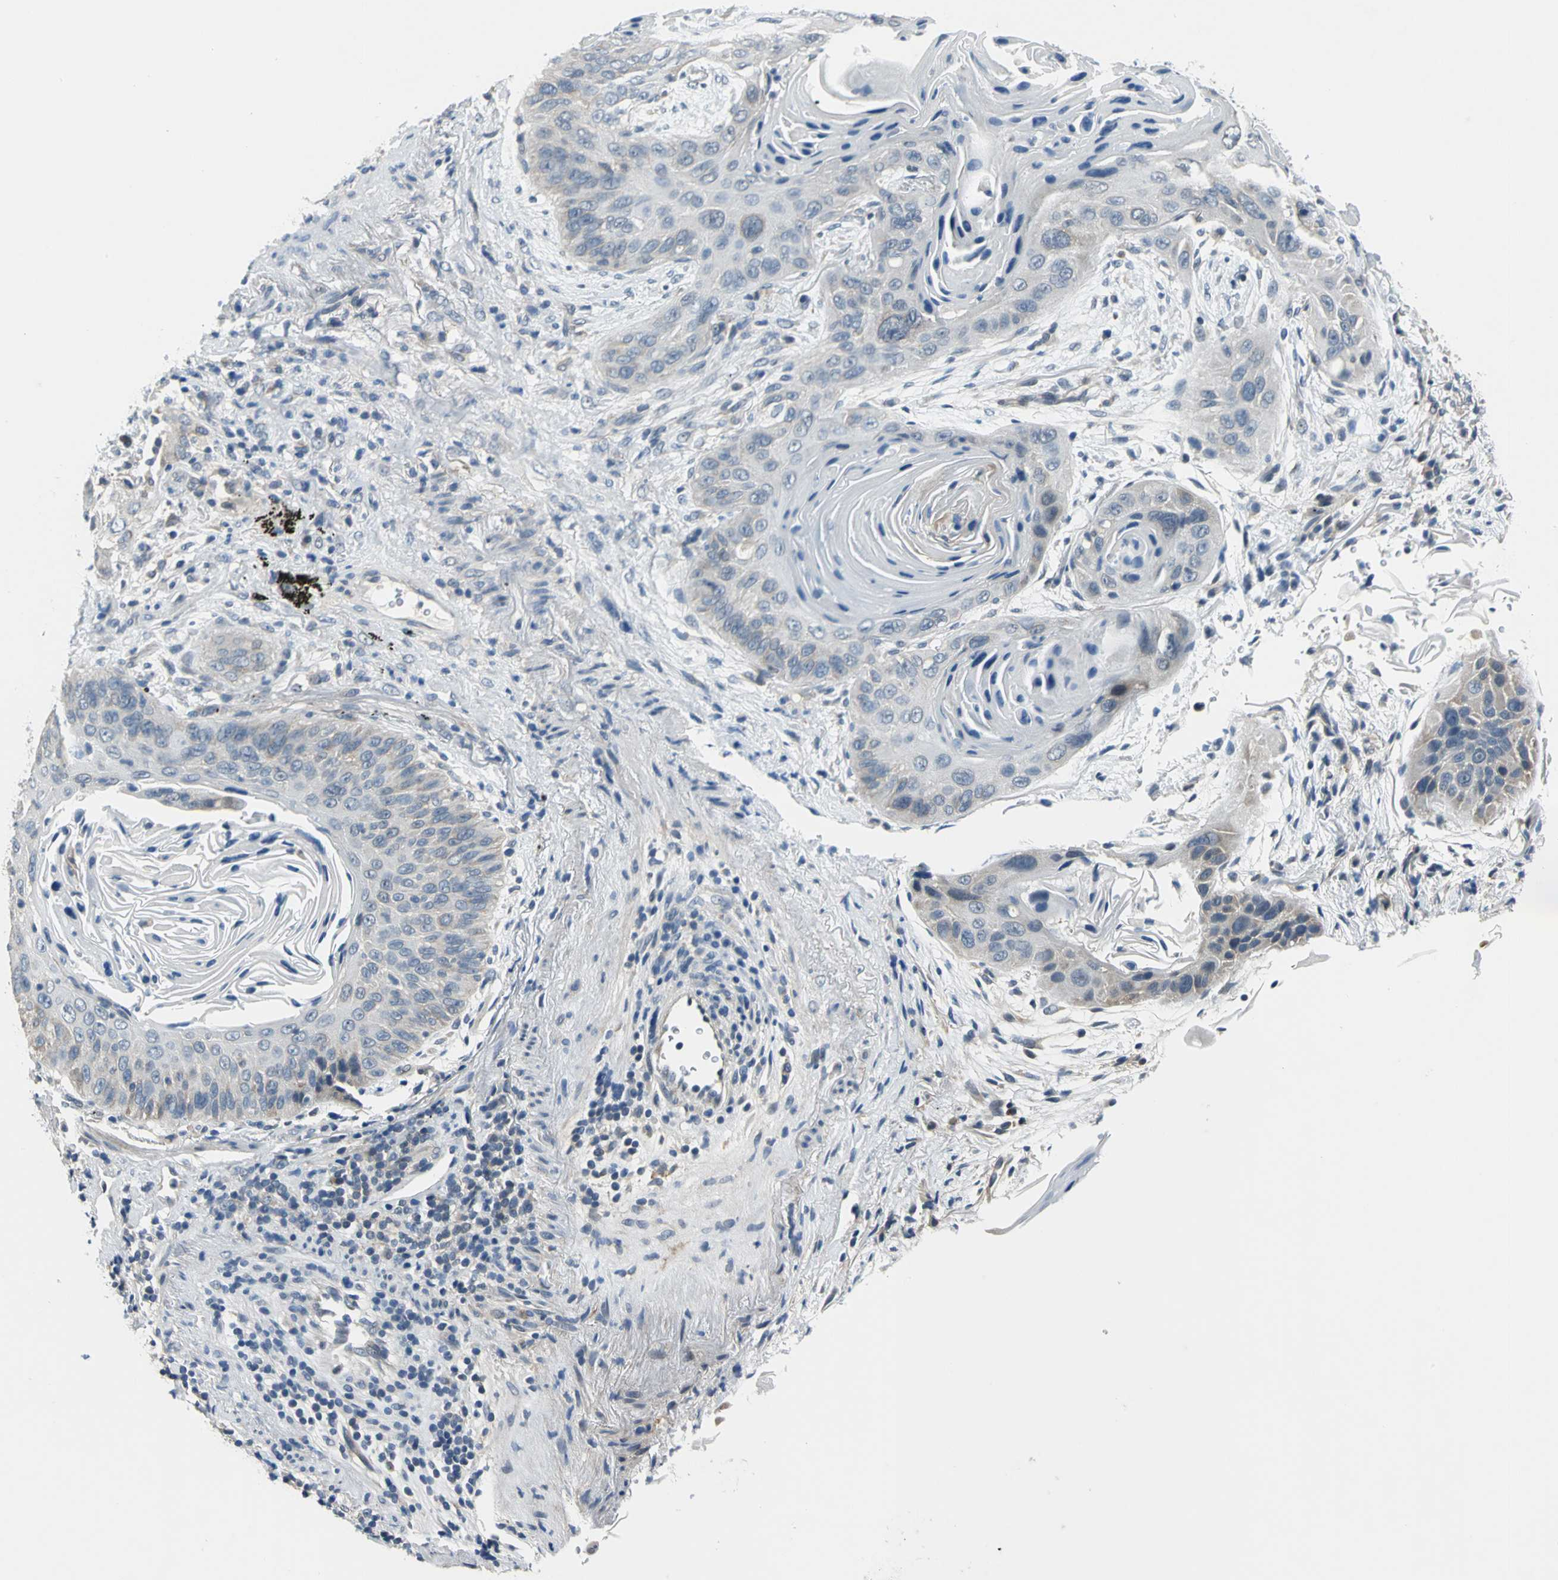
{"staining": {"intensity": "weak", "quantity": "25%-75%", "location": "cytoplasmic/membranous"}, "tissue": "lung cancer", "cell_type": "Tumor cells", "image_type": "cancer", "snomed": [{"axis": "morphology", "description": "Squamous cell carcinoma, NOS"}, {"axis": "topography", "description": "Lung"}], "caption": "Immunohistochemical staining of human squamous cell carcinoma (lung) demonstrates weak cytoplasmic/membranous protein expression in about 25%-75% of tumor cells. The staining is performed using DAB (3,3'-diaminobenzidine) brown chromogen to label protein expression. The nuclei are counter-stained blue using hematoxylin.", "gene": "ZNF415", "patient": {"sex": "female", "age": 67}}